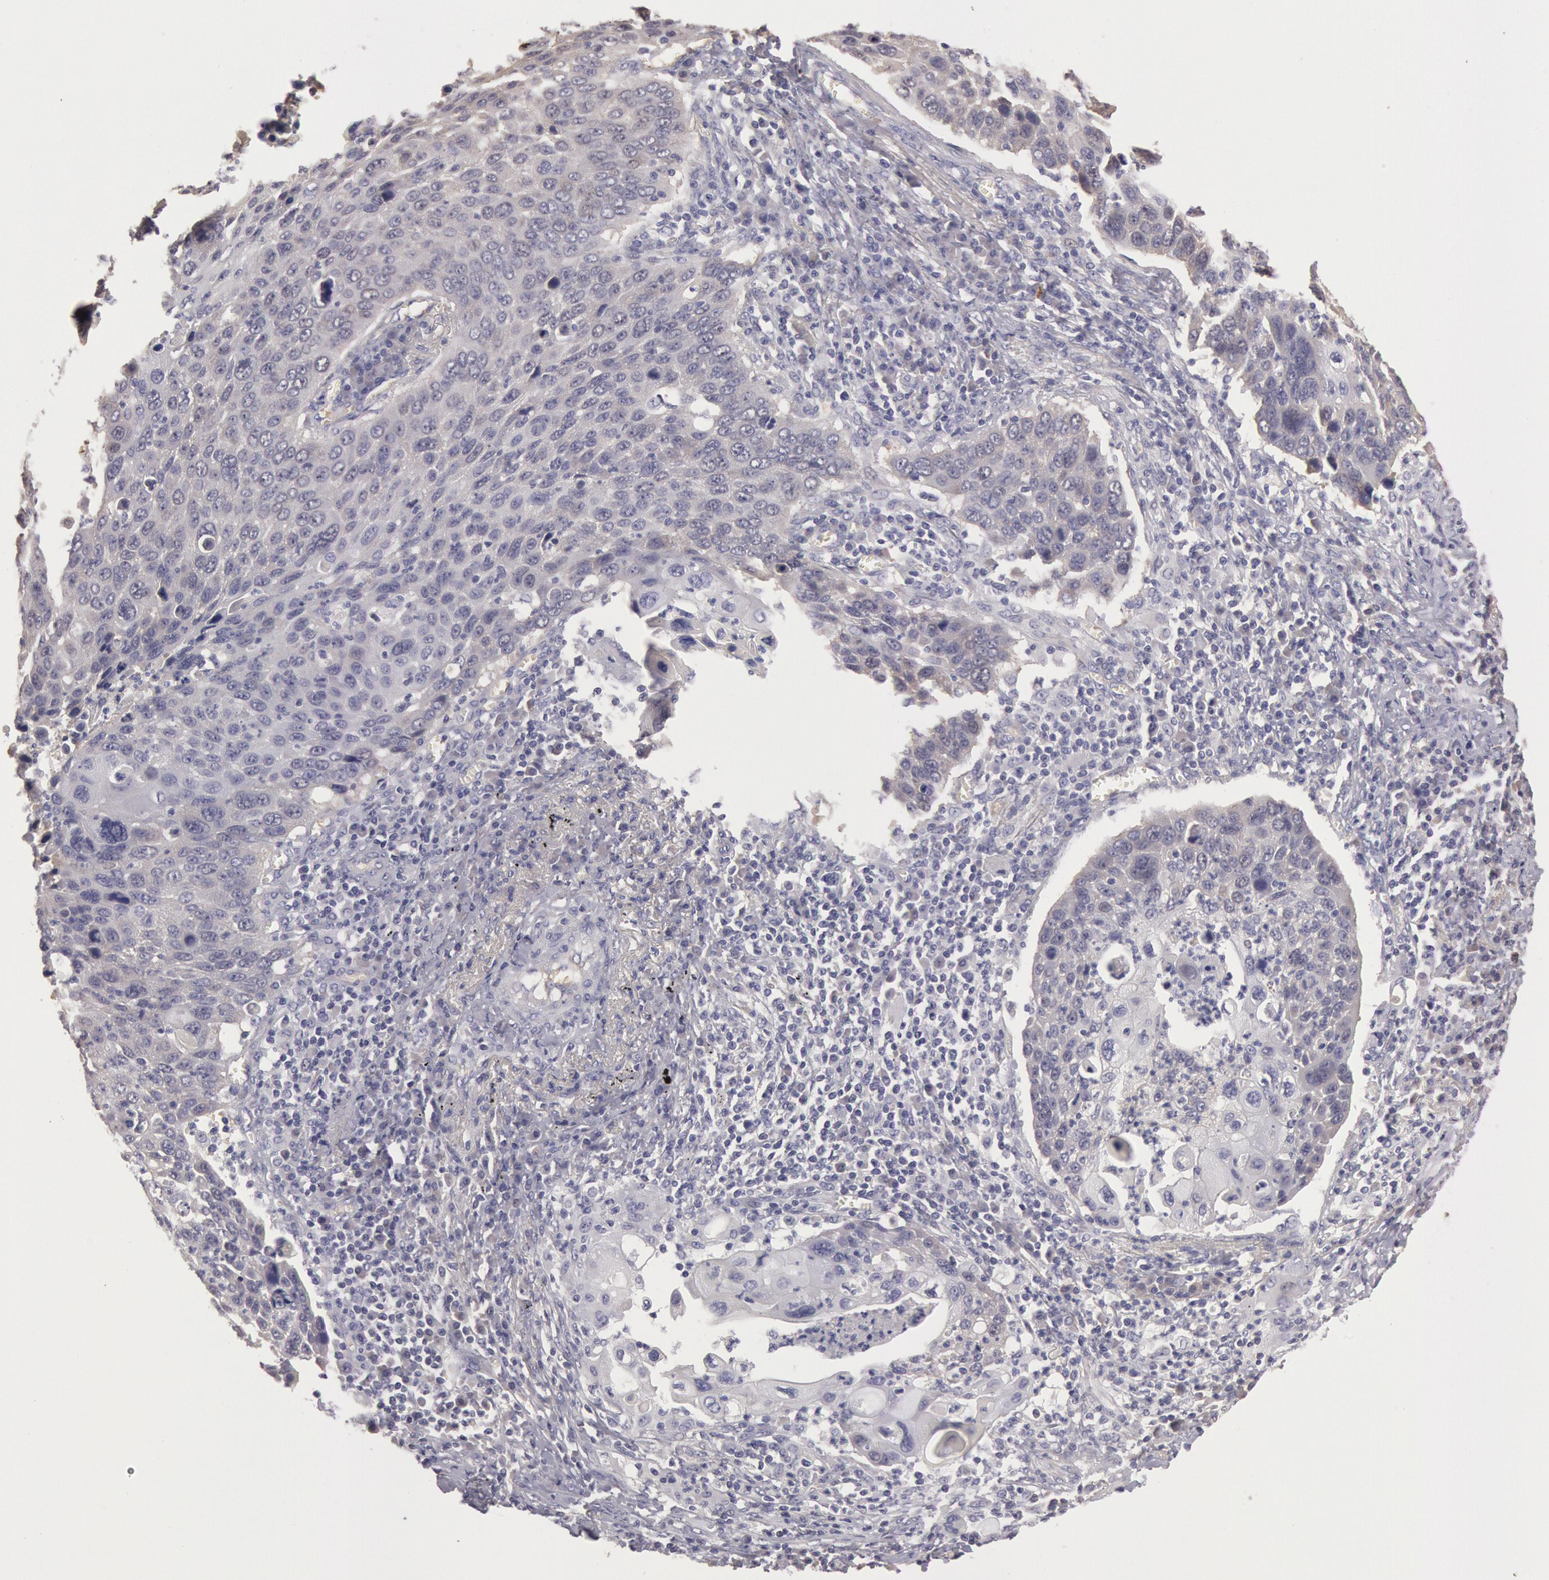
{"staining": {"intensity": "negative", "quantity": "none", "location": "none"}, "tissue": "lung cancer", "cell_type": "Tumor cells", "image_type": "cancer", "snomed": [{"axis": "morphology", "description": "Squamous cell carcinoma, NOS"}, {"axis": "topography", "description": "Lung"}], "caption": "The histopathology image shows no staining of tumor cells in lung cancer (squamous cell carcinoma).", "gene": "C1R", "patient": {"sex": "male", "age": 68}}